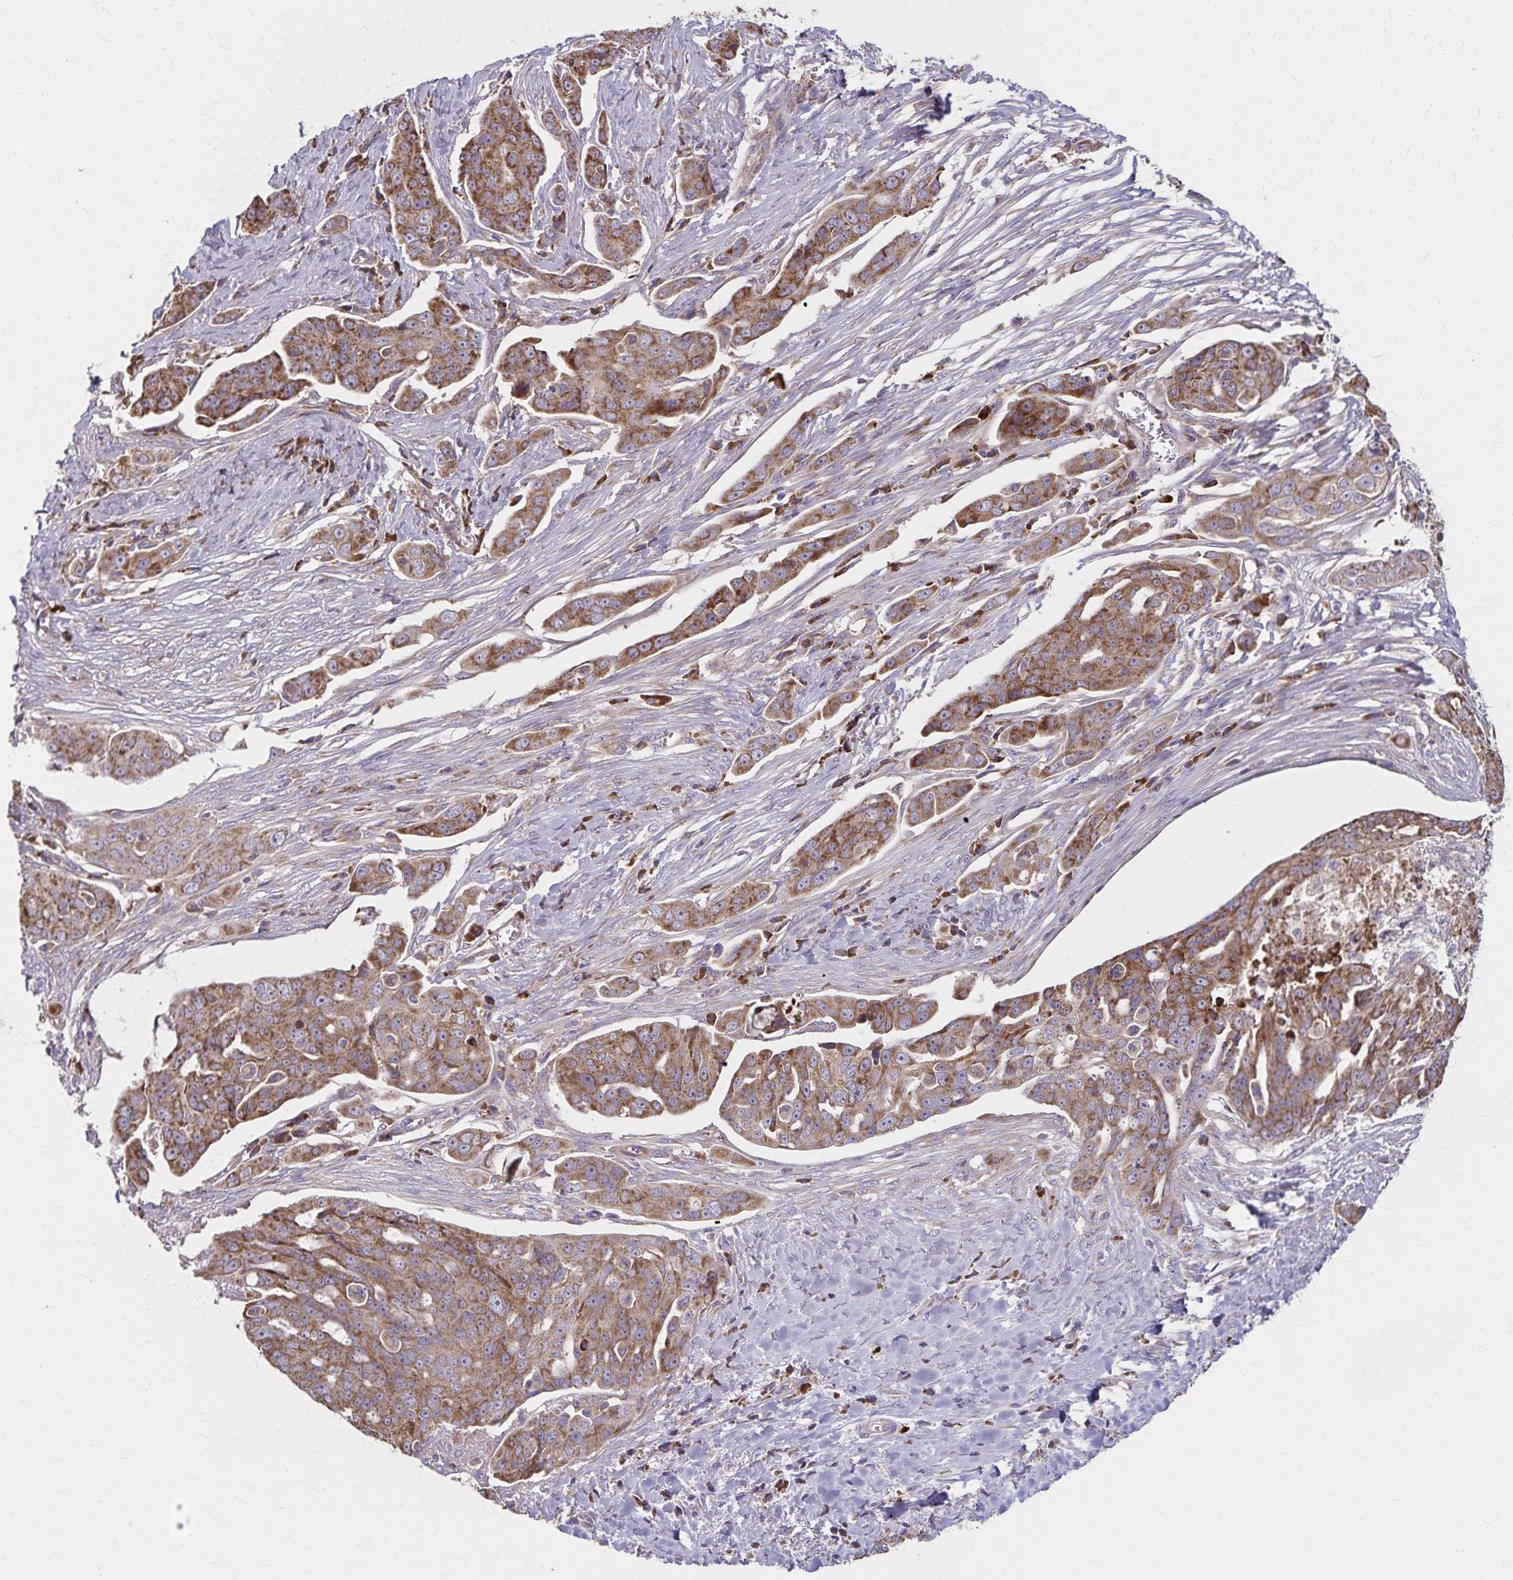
{"staining": {"intensity": "moderate", "quantity": ">75%", "location": "cytoplasmic/membranous"}, "tissue": "ovarian cancer", "cell_type": "Tumor cells", "image_type": "cancer", "snomed": [{"axis": "morphology", "description": "Carcinoma, endometroid"}, {"axis": "topography", "description": "Ovary"}], "caption": "Ovarian endometroid carcinoma stained with a brown dye shows moderate cytoplasmic/membranous positive positivity in approximately >75% of tumor cells.", "gene": "RNF10", "patient": {"sex": "female", "age": 70}}